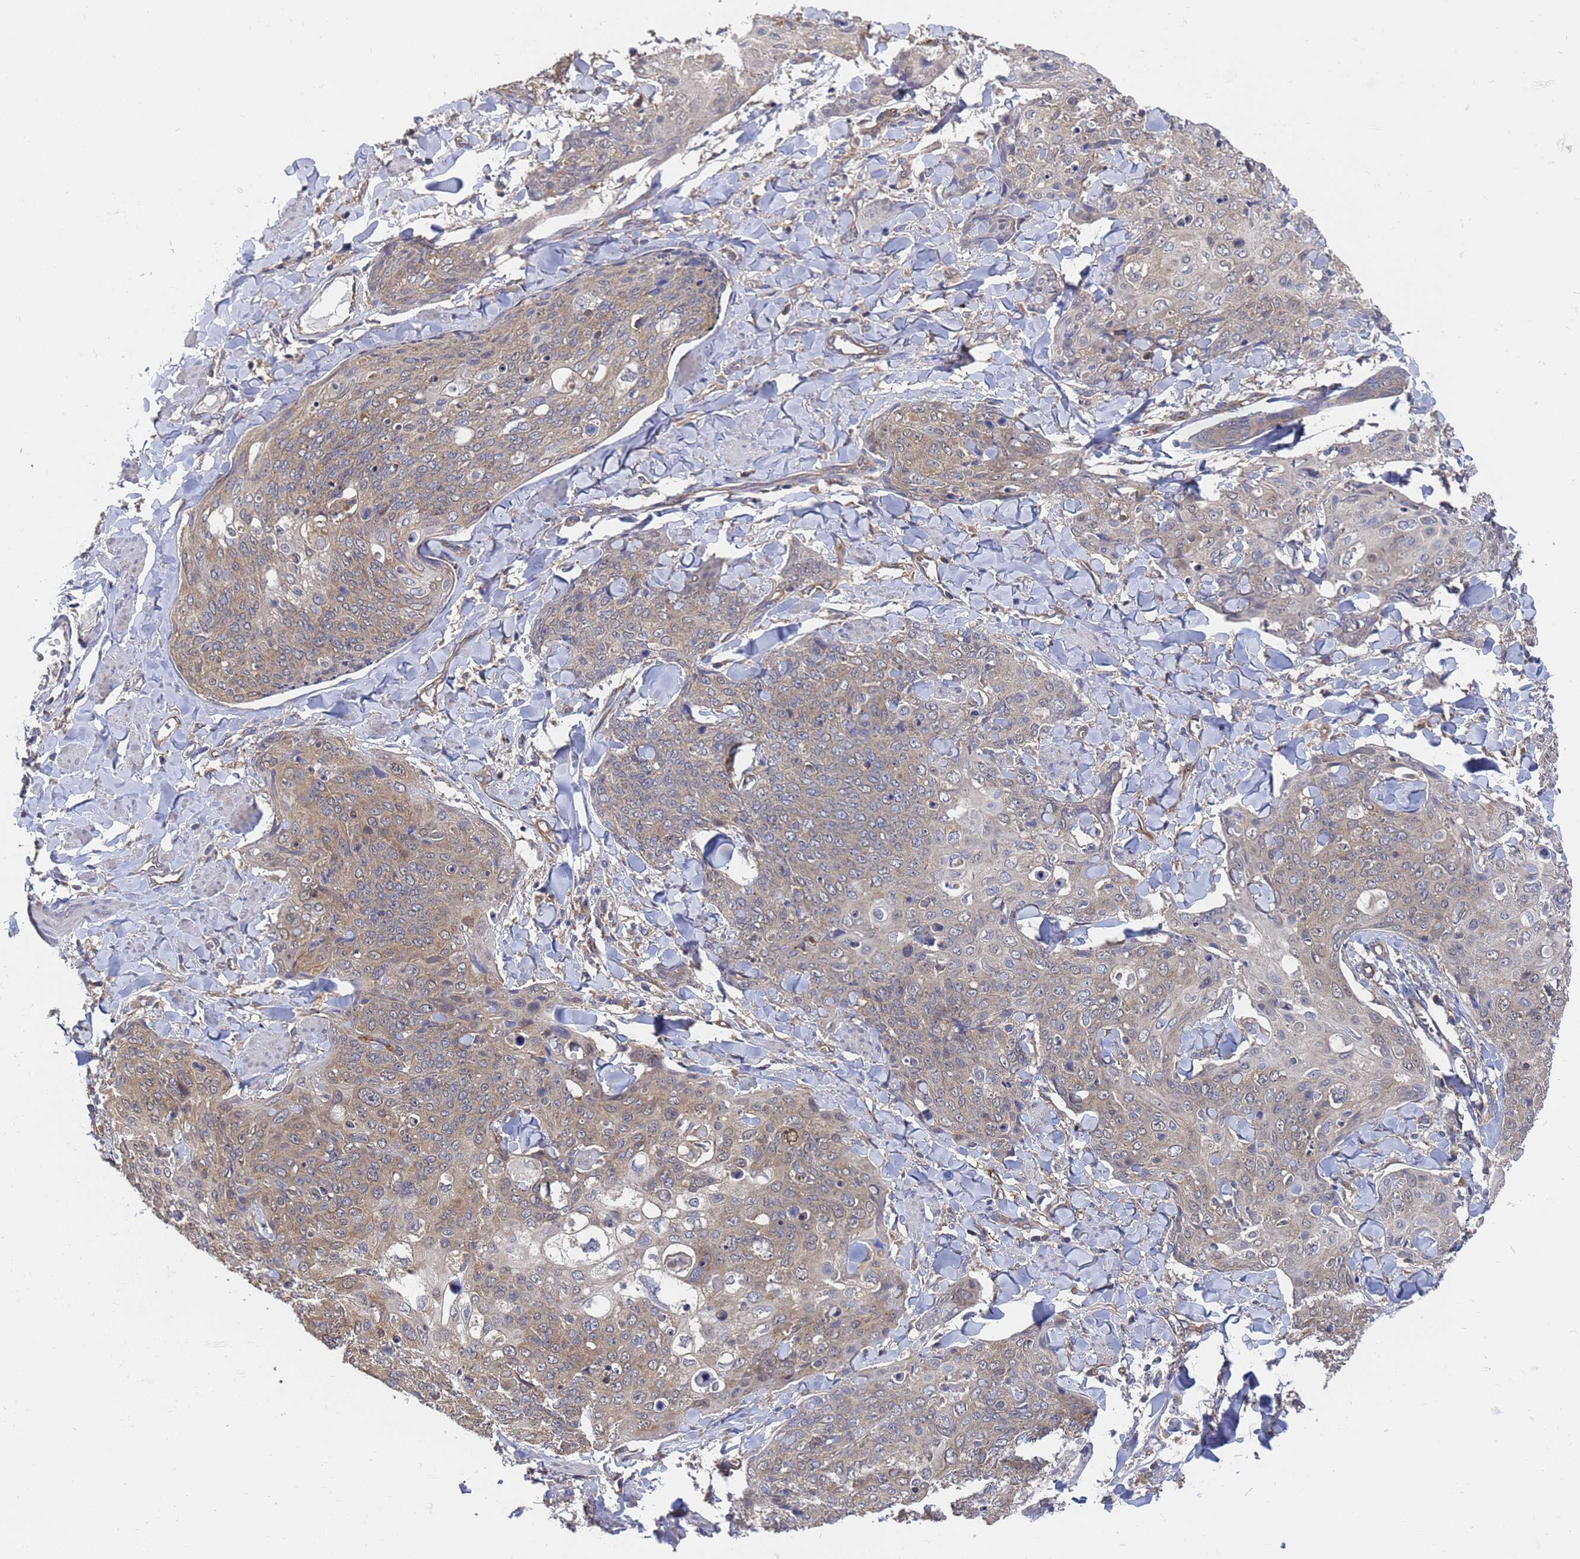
{"staining": {"intensity": "weak", "quantity": ">75%", "location": "cytoplasmic/membranous"}, "tissue": "skin cancer", "cell_type": "Tumor cells", "image_type": "cancer", "snomed": [{"axis": "morphology", "description": "Squamous cell carcinoma, NOS"}, {"axis": "topography", "description": "Skin"}, {"axis": "topography", "description": "Vulva"}], "caption": "IHC of human skin squamous cell carcinoma reveals low levels of weak cytoplasmic/membranous expression in approximately >75% of tumor cells. The protein of interest is shown in brown color, while the nuclei are stained blue.", "gene": "ALS2CL", "patient": {"sex": "female", "age": 85}}